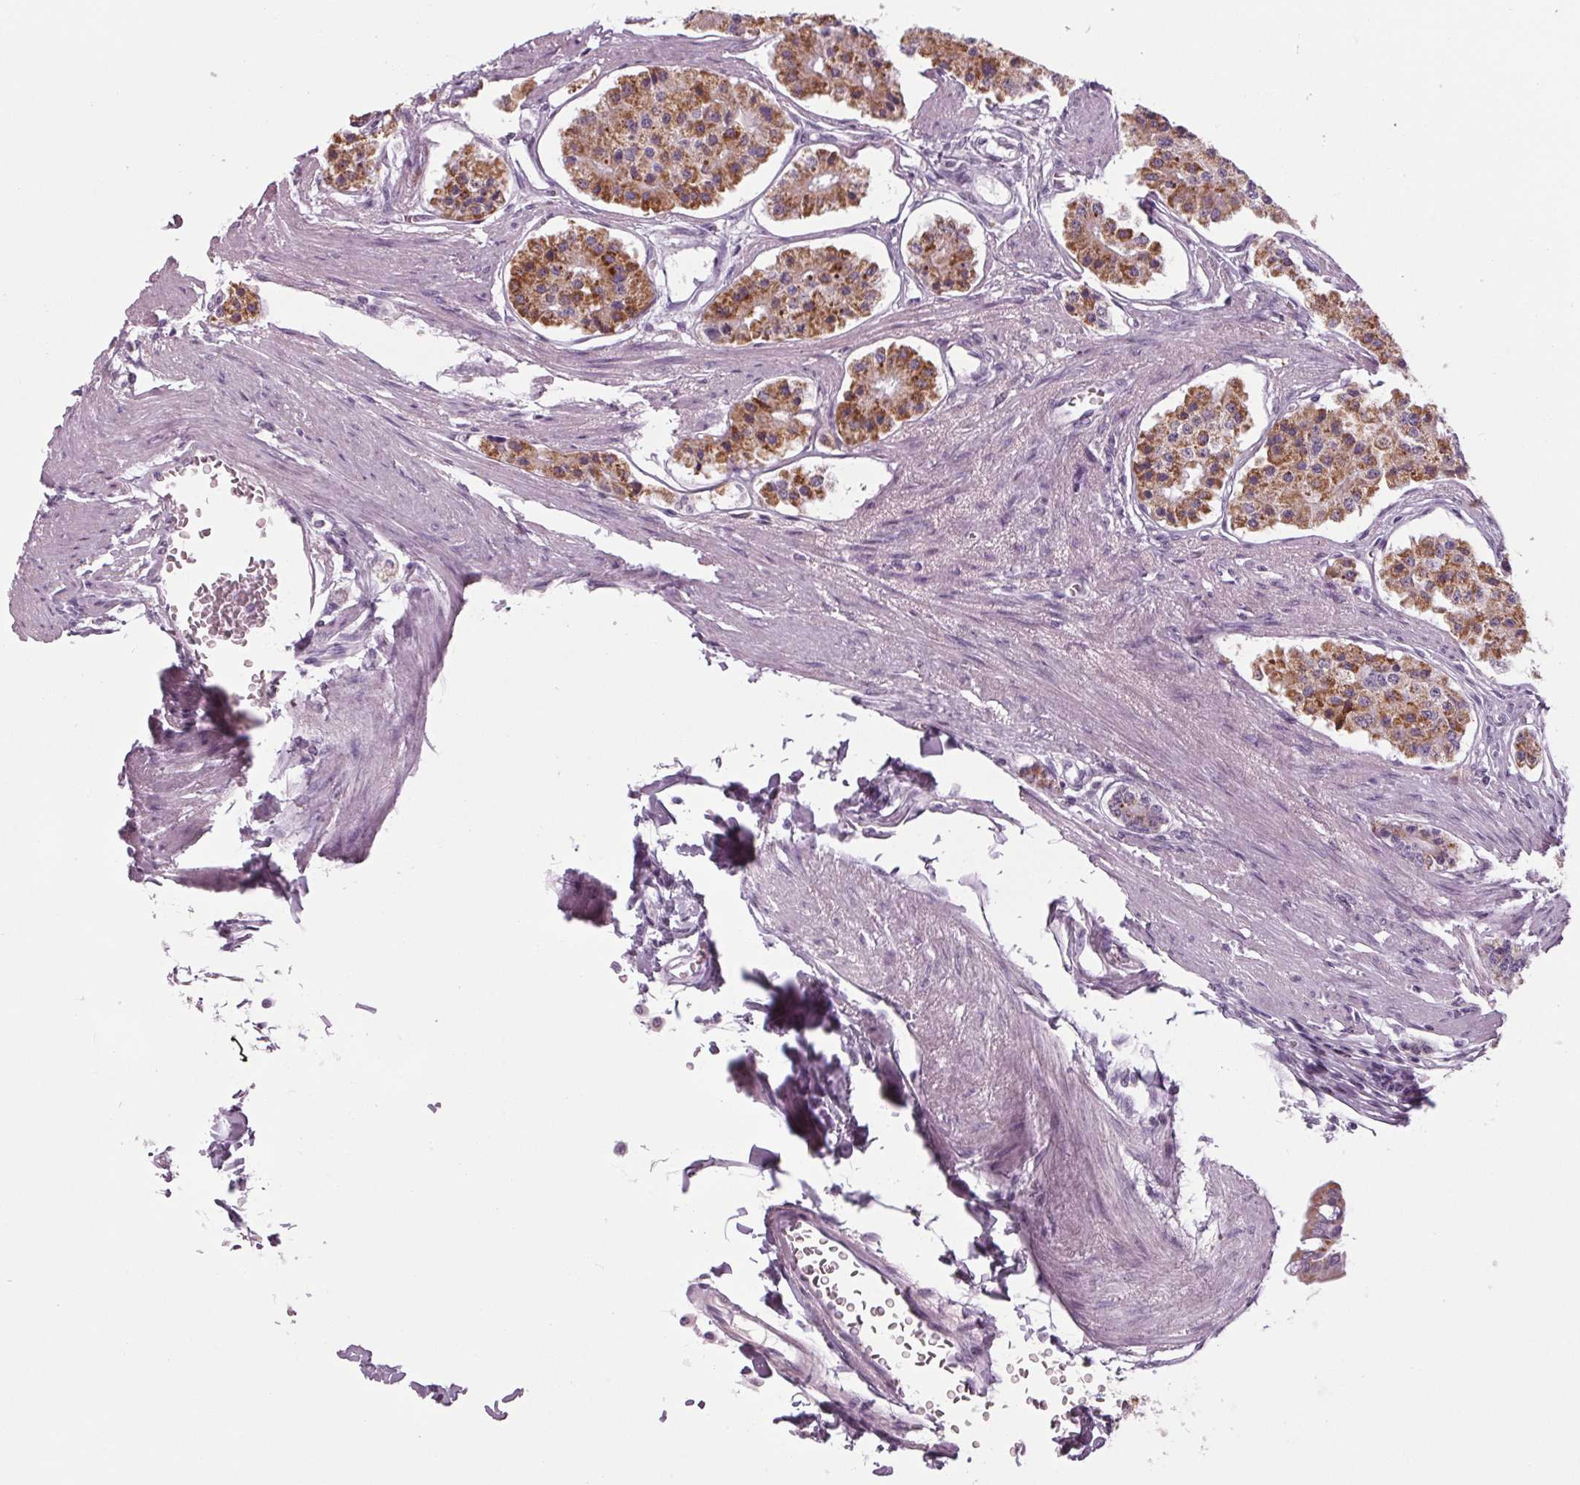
{"staining": {"intensity": "moderate", "quantity": "25%-75%", "location": "cytoplasmic/membranous"}, "tissue": "carcinoid", "cell_type": "Tumor cells", "image_type": "cancer", "snomed": [{"axis": "morphology", "description": "Carcinoid, malignant, NOS"}, {"axis": "topography", "description": "Small intestine"}], "caption": "Tumor cells exhibit medium levels of moderate cytoplasmic/membranous expression in approximately 25%-75% of cells in carcinoid. The protein is stained brown, and the nuclei are stained in blue (DAB (3,3'-diaminobenzidine) IHC with brightfield microscopy, high magnification).", "gene": "CYP3A43", "patient": {"sex": "female", "age": 65}}